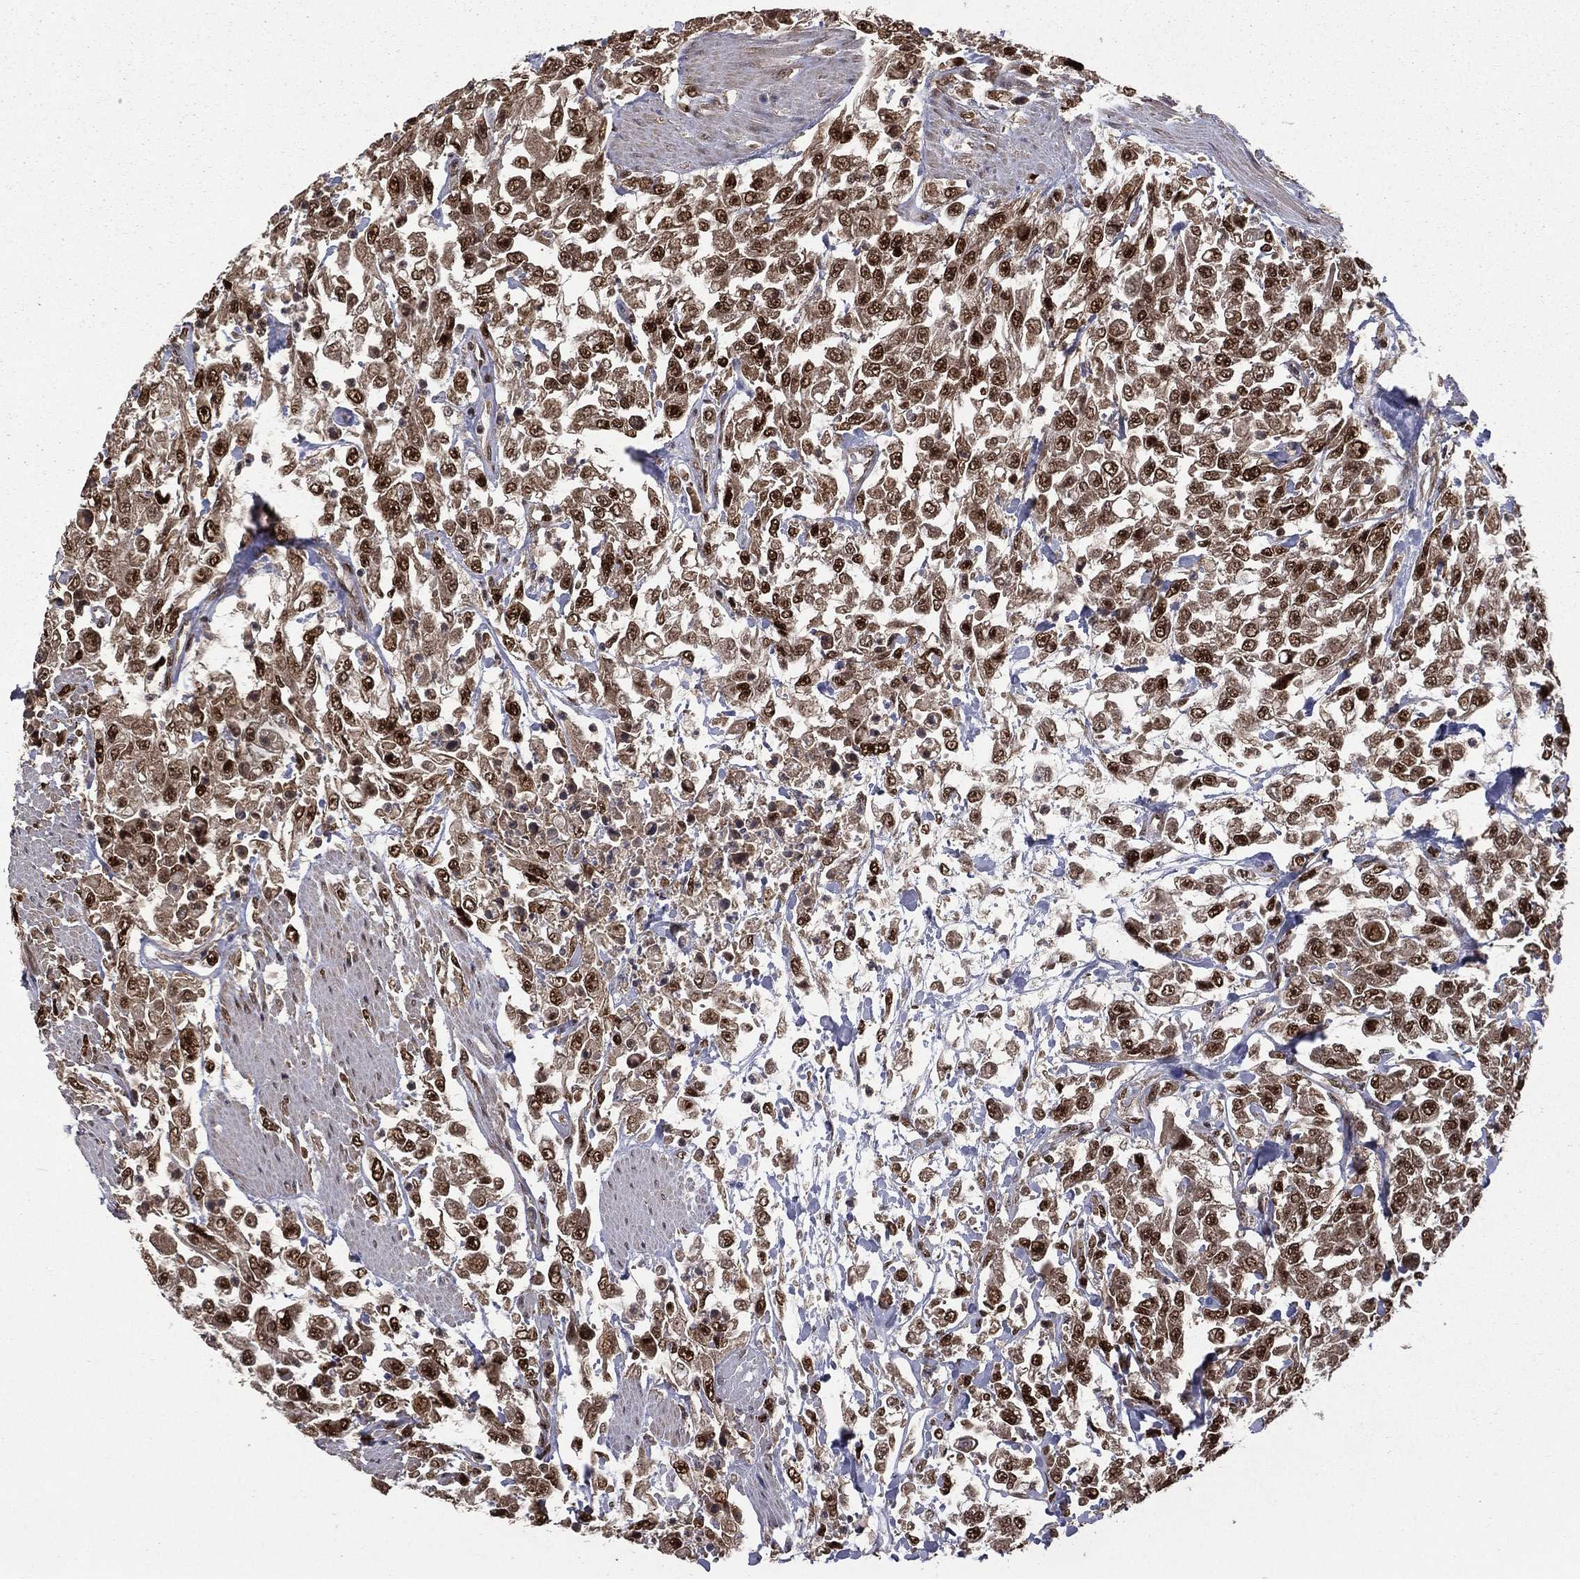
{"staining": {"intensity": "strong", "quantity": "25%-75%", "location": "nuclear"}, "tissue": "urothelial cancer", "cell_type": "Tumor cells", "image_type": "cancer", "snomed": [{"axis": "morphology", "description": "Urothelial carcinoma, High grade"}, {"axis": "topography", "description": "Urinary bladder"}], "caption": "High-grade urothelial carcinoma stained for a protein demonstrates strong nuclear positivity in tumor cells.", "gene": "JMJD6", "patient": {"sex": "male", "age": 46}}